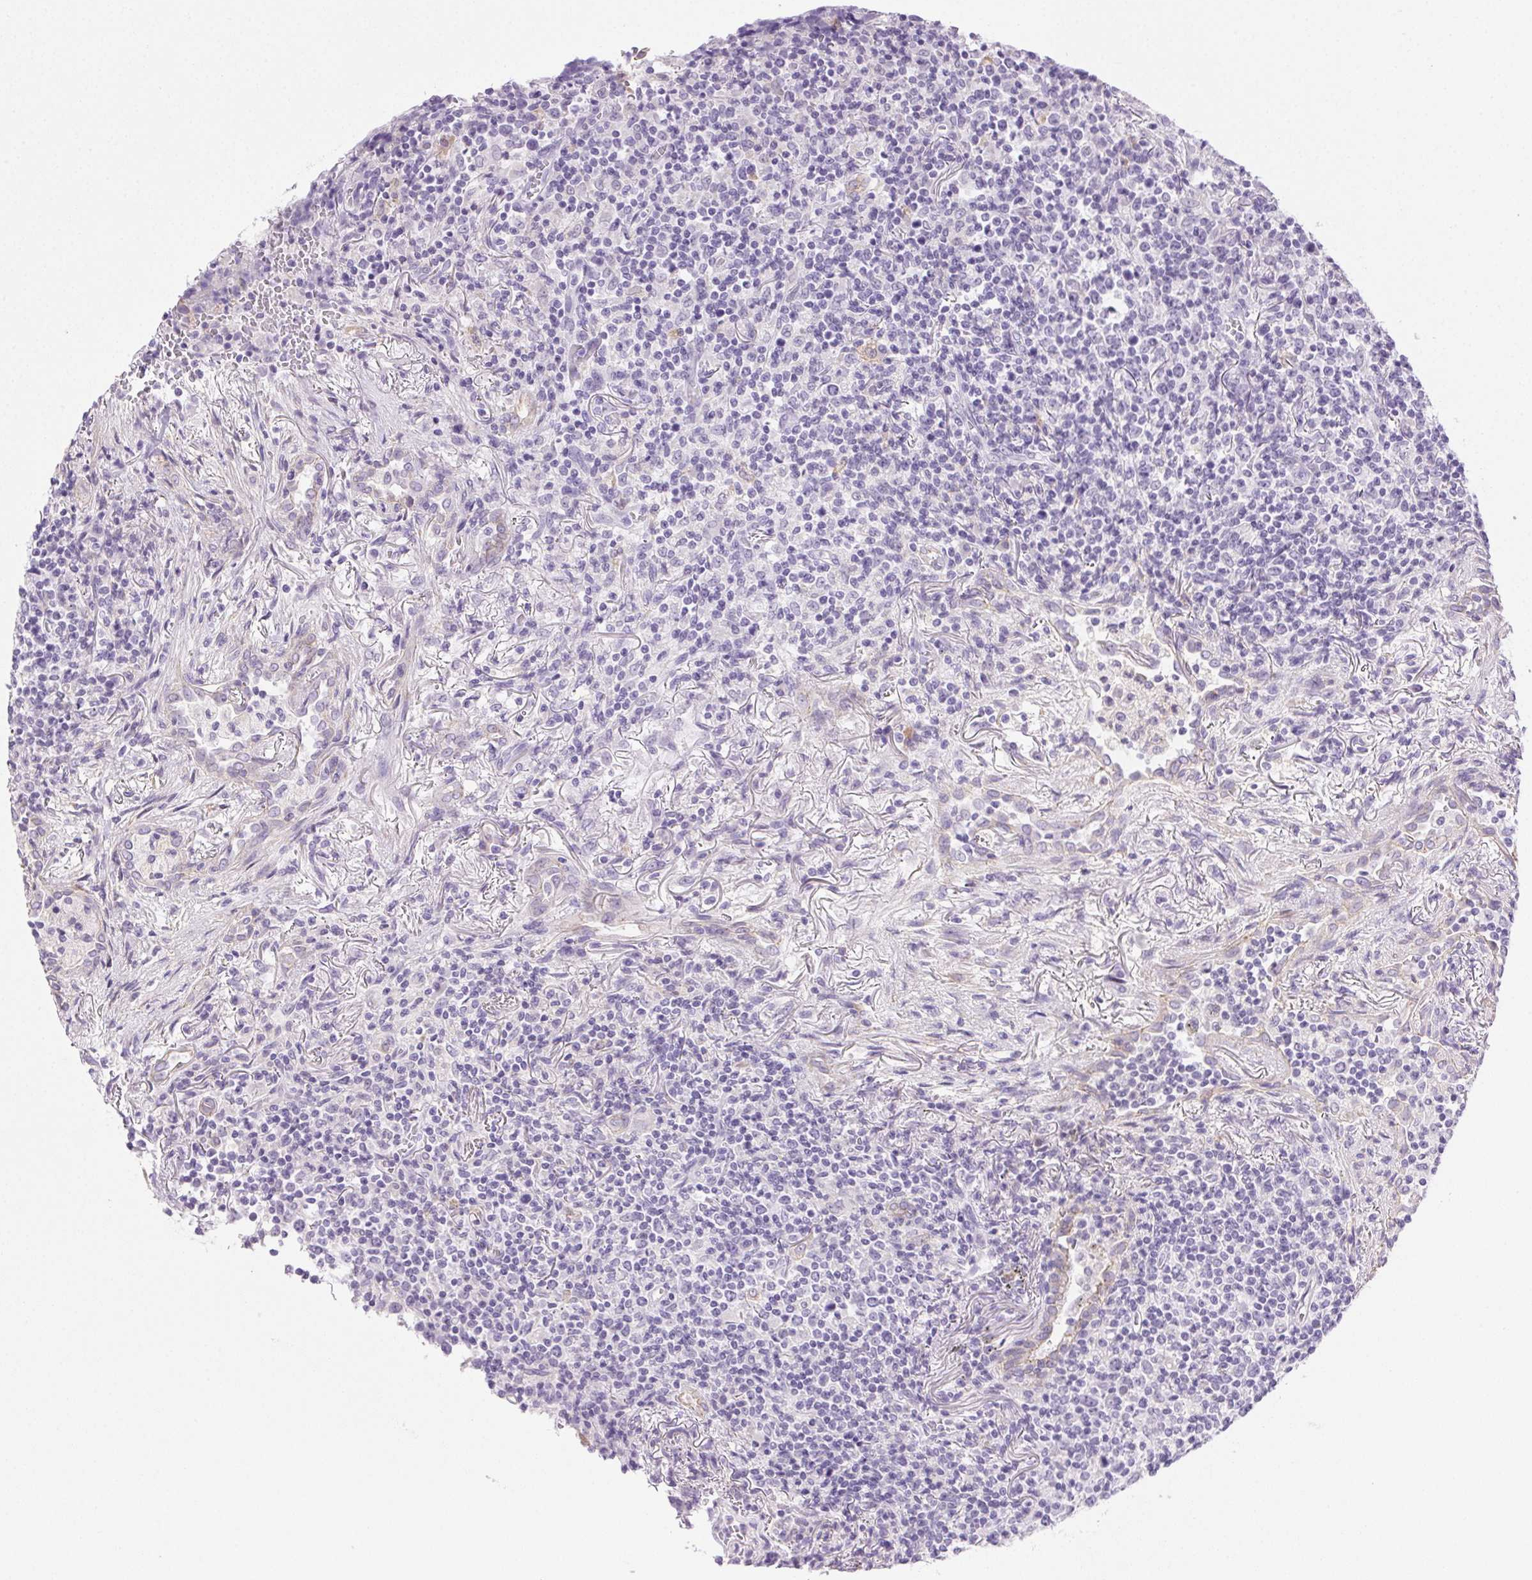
{"staining": {"intensity": "negative", "quantity": "none", "location": "none"}, "tissue": "lymphoma", "cell_type": "Tumor cells", "image_type": "cancer", "snomed": [{"axis": "morphology", "description": "Malignant lymphoma, non-Hodgkin's type, High grade"}, {"axis": "topography", "description": "Lung"}], "caption": "A high-resolution micrograph shows immunohistochemistry (IHC) staining of malignant lymphoma, non-Hodgkin's type (high-grade), which reveals no significant staining in tumor cells.", "gene": "CLDN10", "patient": {"sex": "male", "age": 79}}